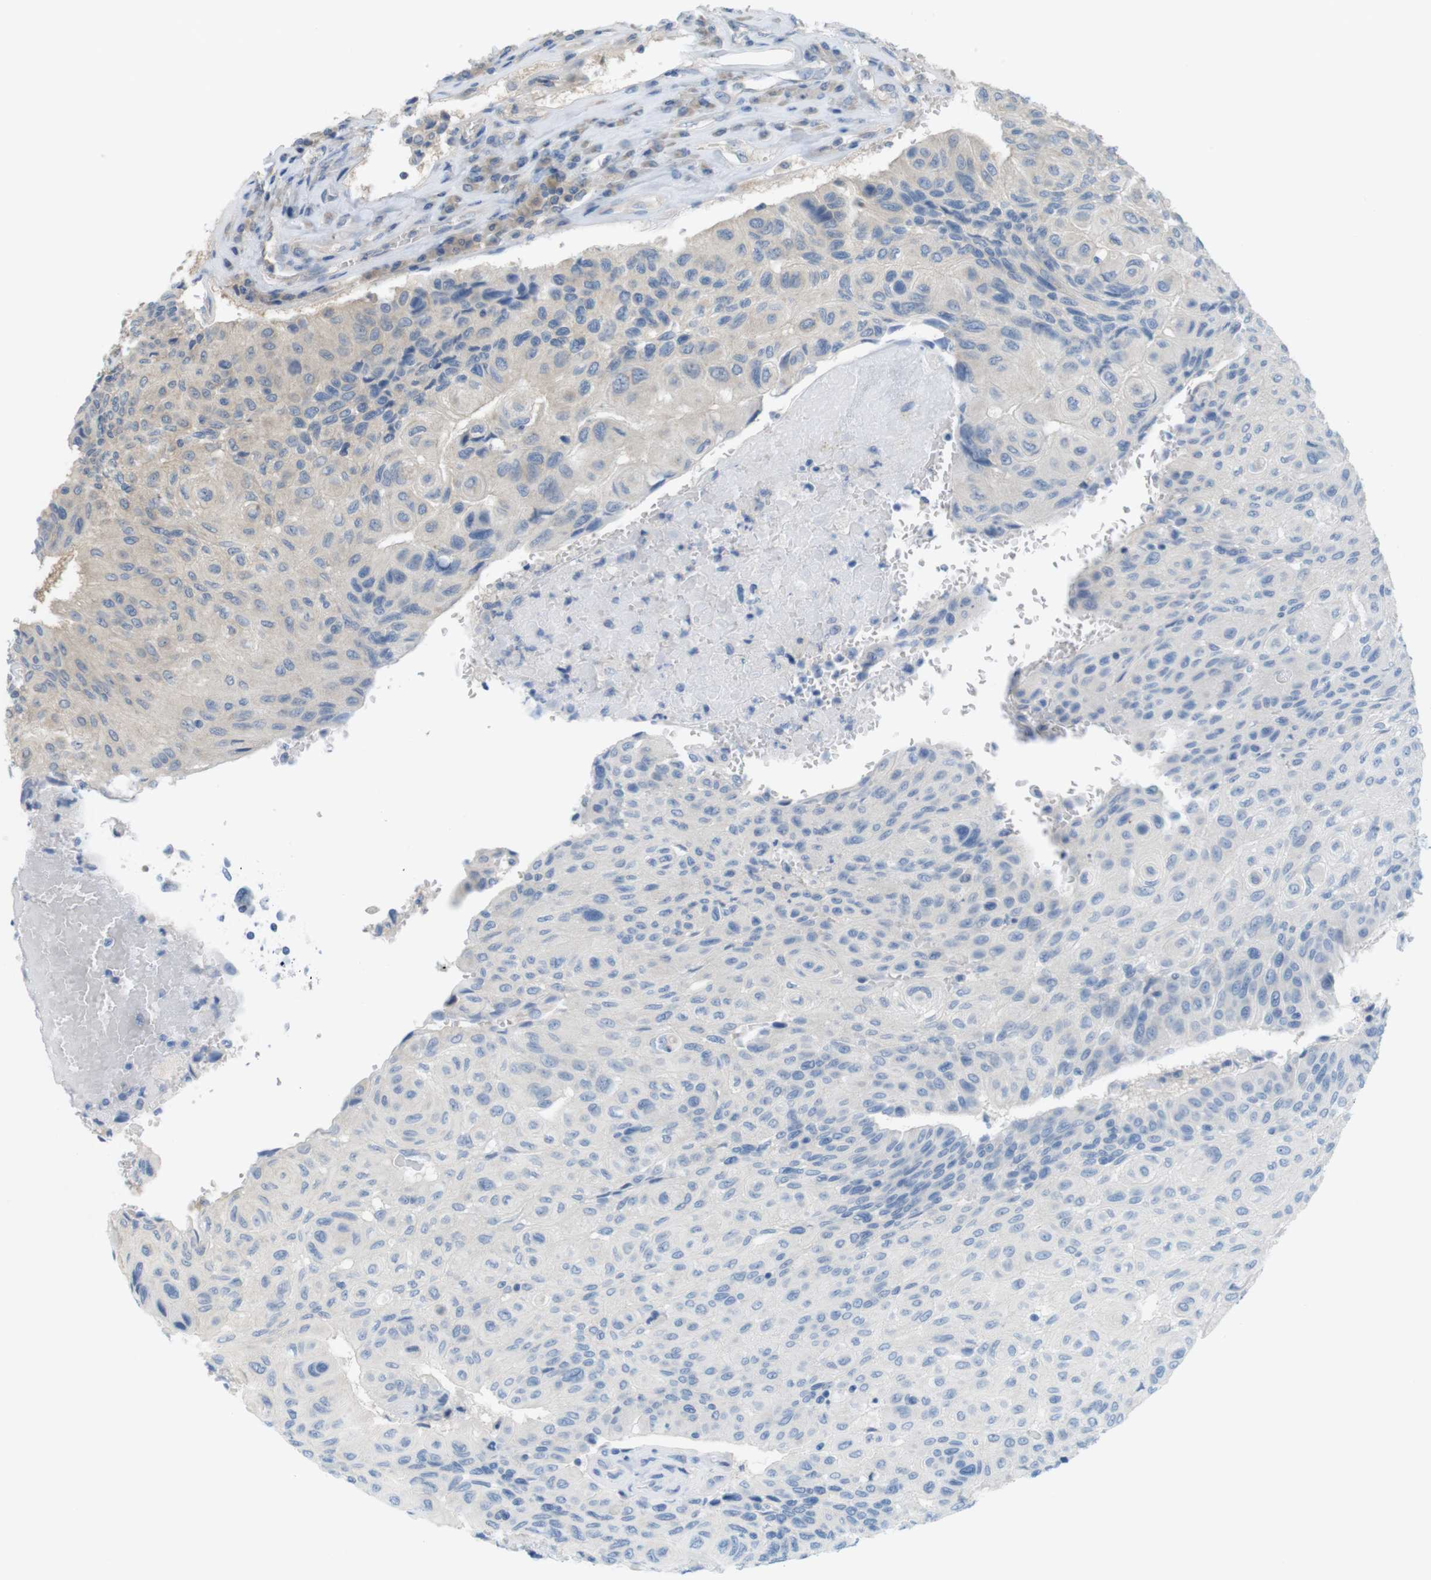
{"staining": {"intensity": "moderate", "quantity": "25%-75%", "location": "cytoplasmic/membranous"}, "tissue": "urothelial cancer", "cell_type": "Tumor cells", "image_type": "cancer", "snomed": [{"axis": "morphology", "description": "Urothelial carcinoma, High grade"}, {"axis": "topography", "description": "Urinary bladder"}], "caption": "Human urothelial cancer stained with a brown dye exhibits moderate cytoplasmic/membranous positive positivity in approximately 25%-75% of tumor cells.", "gene": "RNF130", "patient": {"sex": "male", "age": 66}}